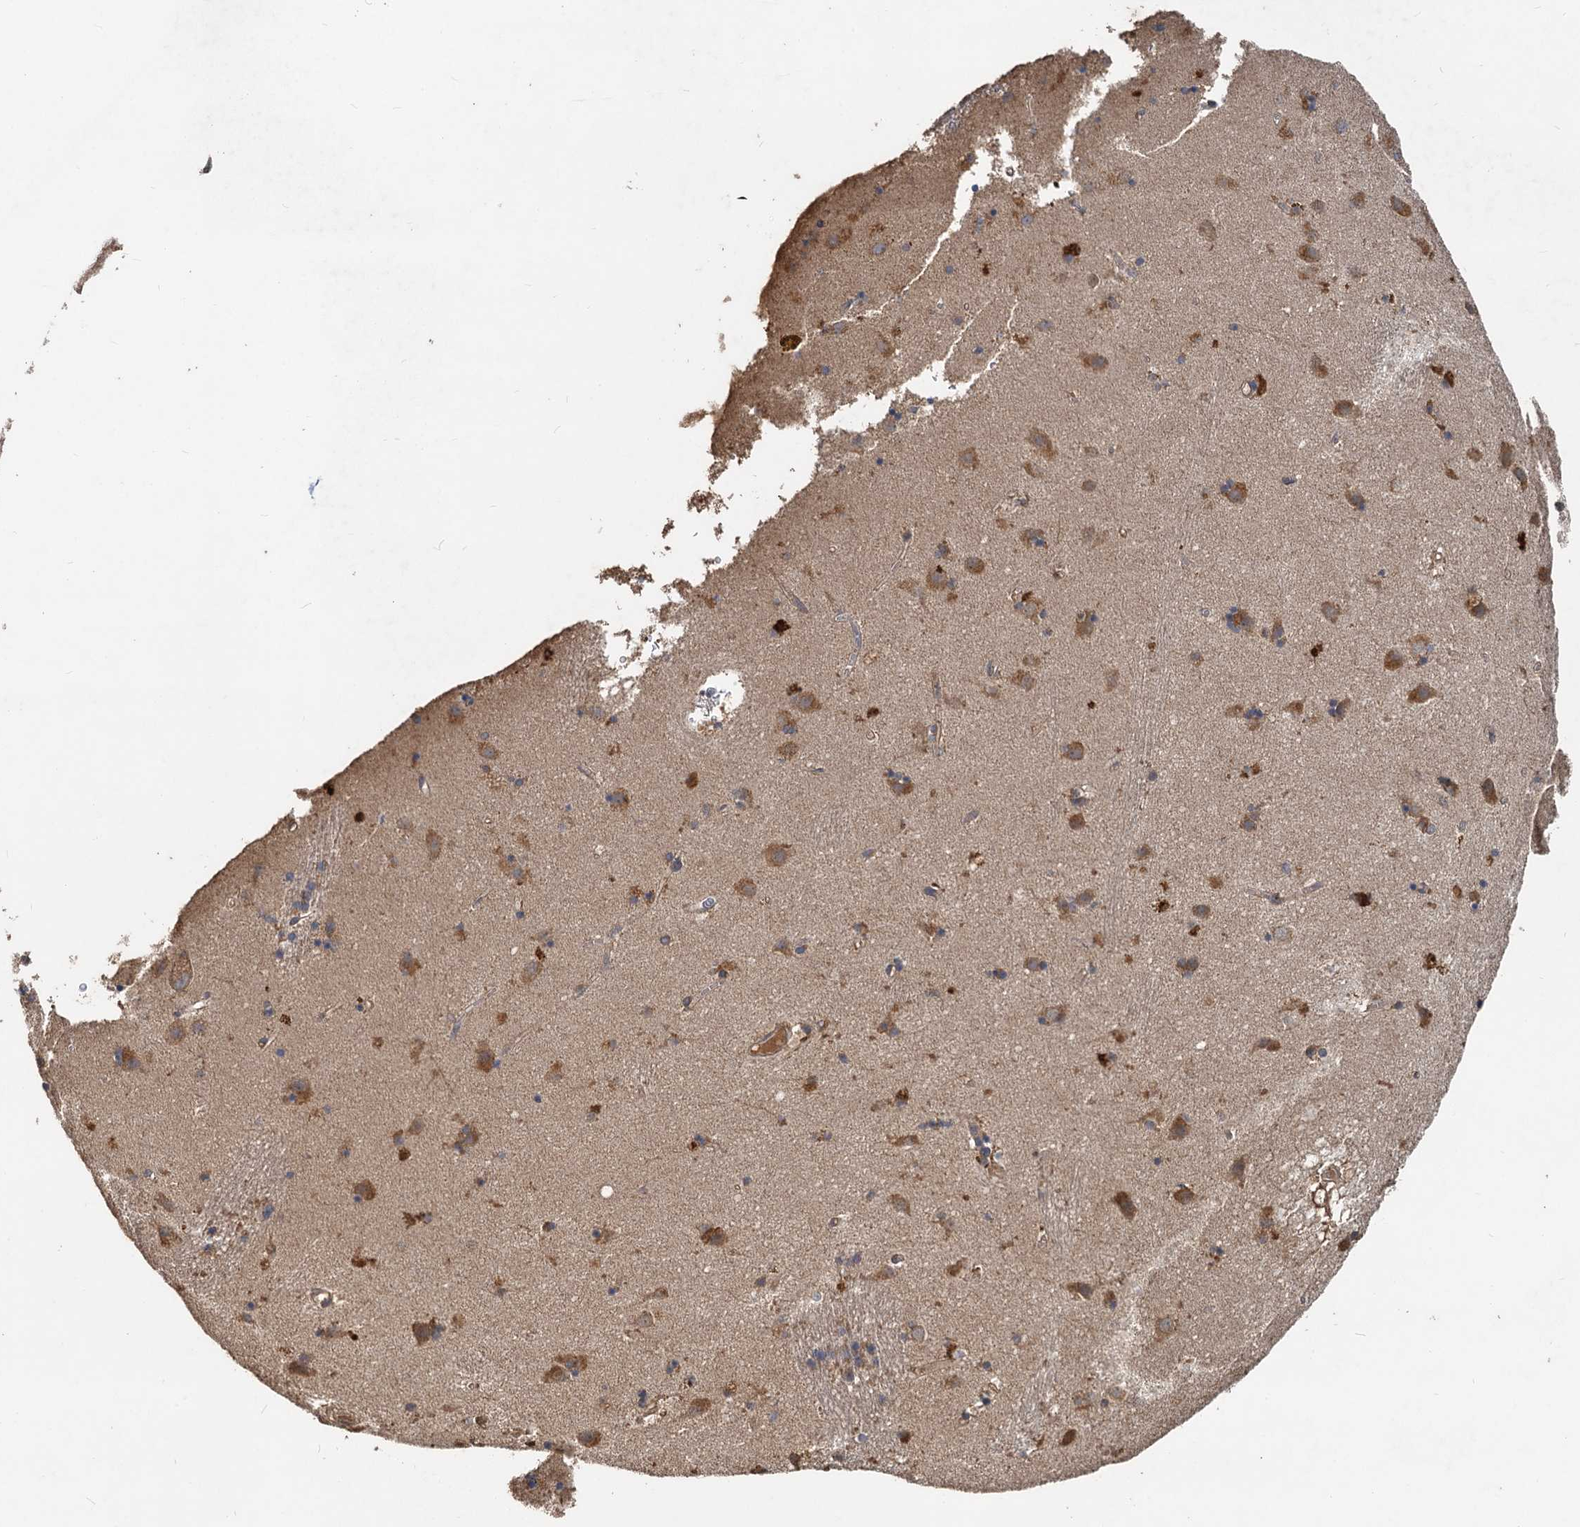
{"staining": {"intensity": "moderate", "quantity": "<25%", "location": "cytoplasmic/membranous"}, "tissue": "caudate", "cell_type": "Glial cells", "image_type": "normal", "snomed": [{"axis": "morphology", "description": "Normal tissue, NOS"}, {"axis": "topography", "description": "Lateral ventricle wall"}], "caption": "Unremarkable caudate shows moderate cytoplasmic/membranous expression in about <25% of glial cells, visualized by immunohistochemistry.", "gene": "HYI", "patient": {"sex": "male", "age": 70}}